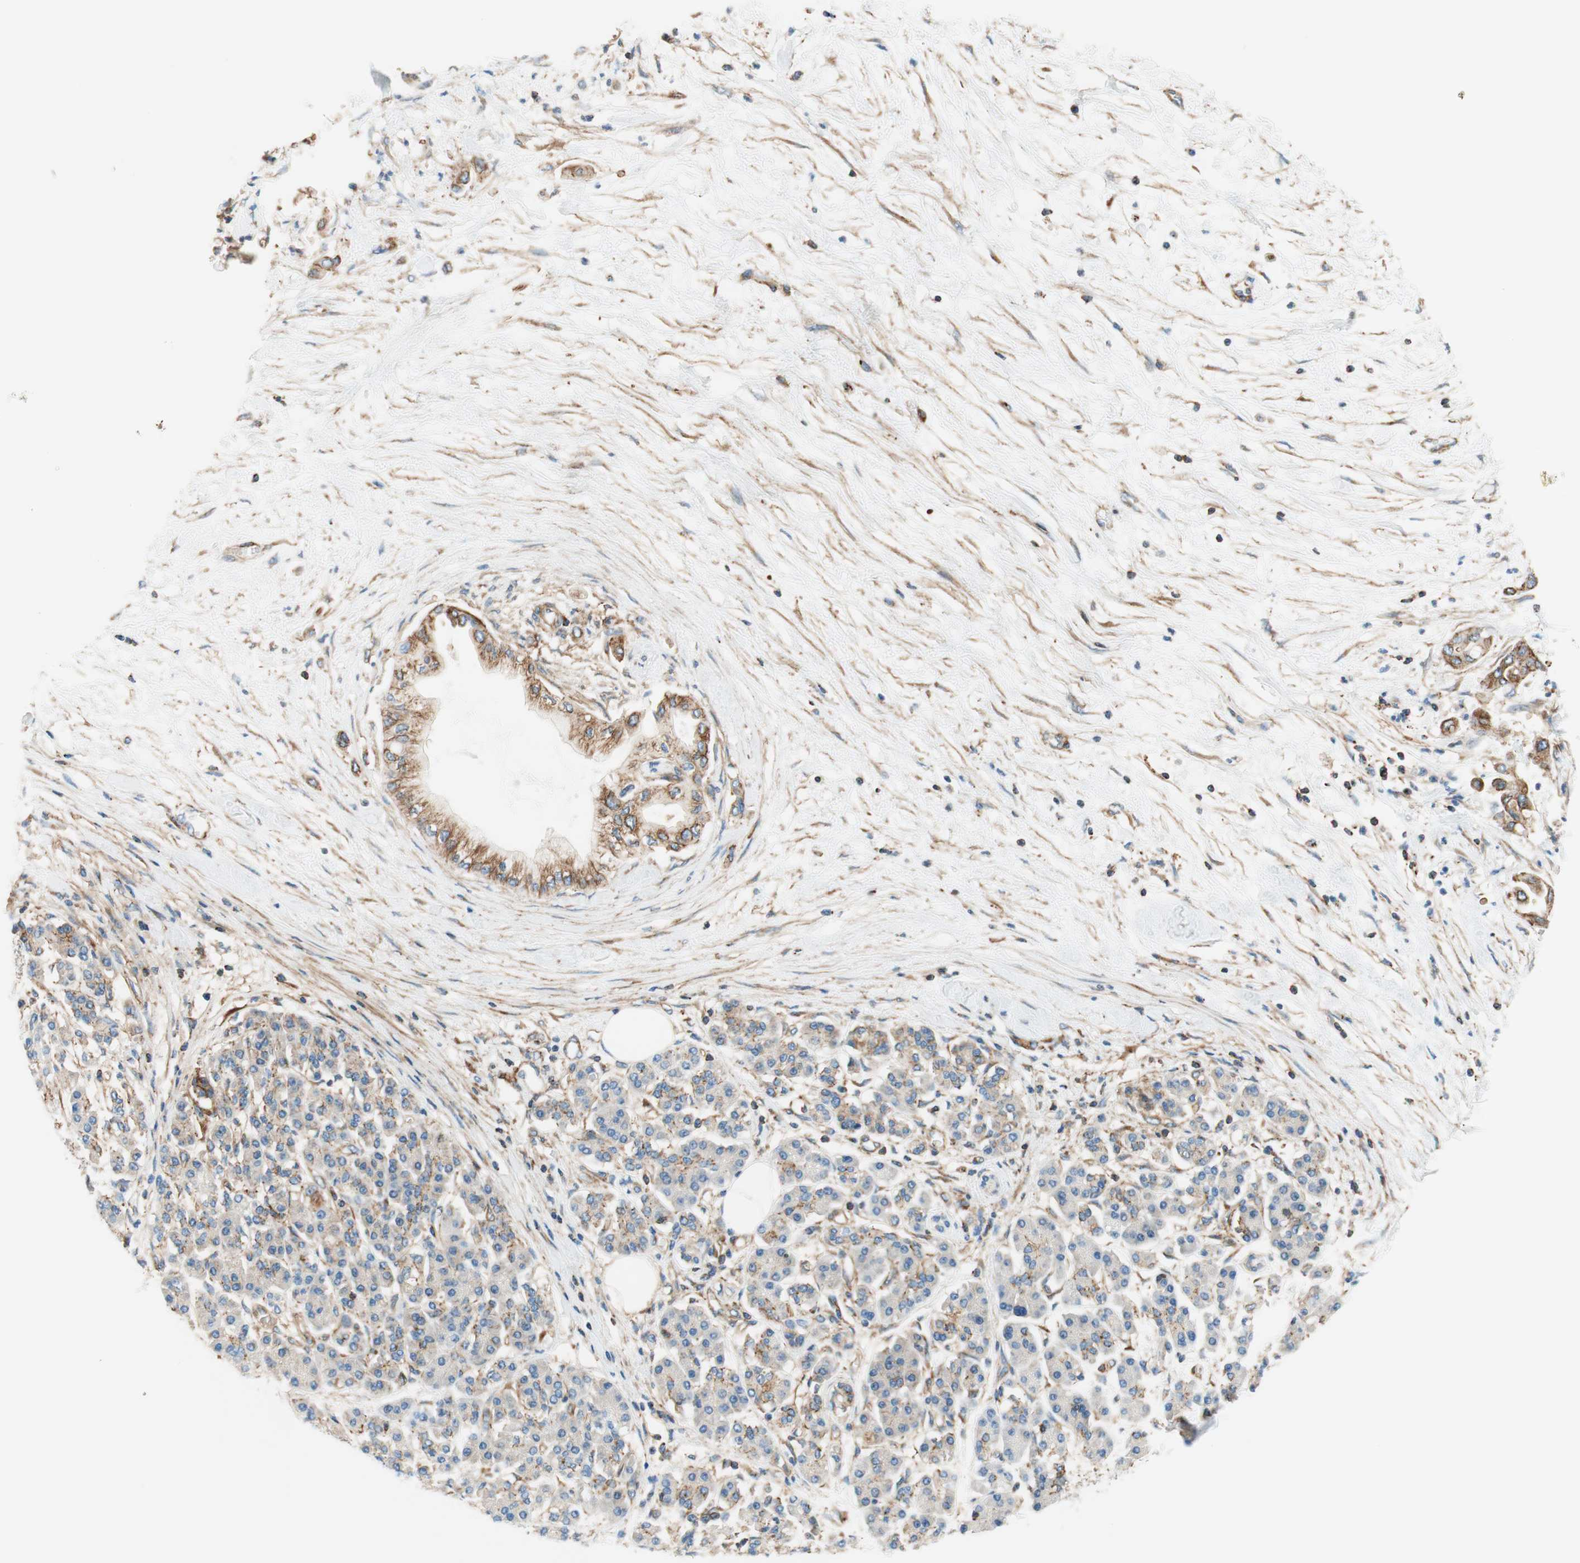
{"staining": {"intensity": "strong", "quantity": ">75%", "location": "cytoplasmic/membranous"}, "tissue": "pancreatic cancer", "cell_type": "Tumor cells", "image_type": "cancer", "snomed": [{"axis": "morphology", "description": "Adenocarcinoma, NOS"}, {"axis": "morphology", "description": "Adenocarcinoma, metastatic, NOS"}, {"axis": "topography", "description": "Lymph node"}, {"axis": "topography", "description": "Pancreas"}, {"axis": "topography", "description": "Duodenum"}], "caption": "About >75% of tumor cells in pancreatic cancer (metastatic adenocarcinoma) reveal strong cytoplasmic/membranous protein positivity as visualized by brown immunohistochemical staining.", "gene": "VPS26A", "patient": {"sex": "female", "age": 64}}